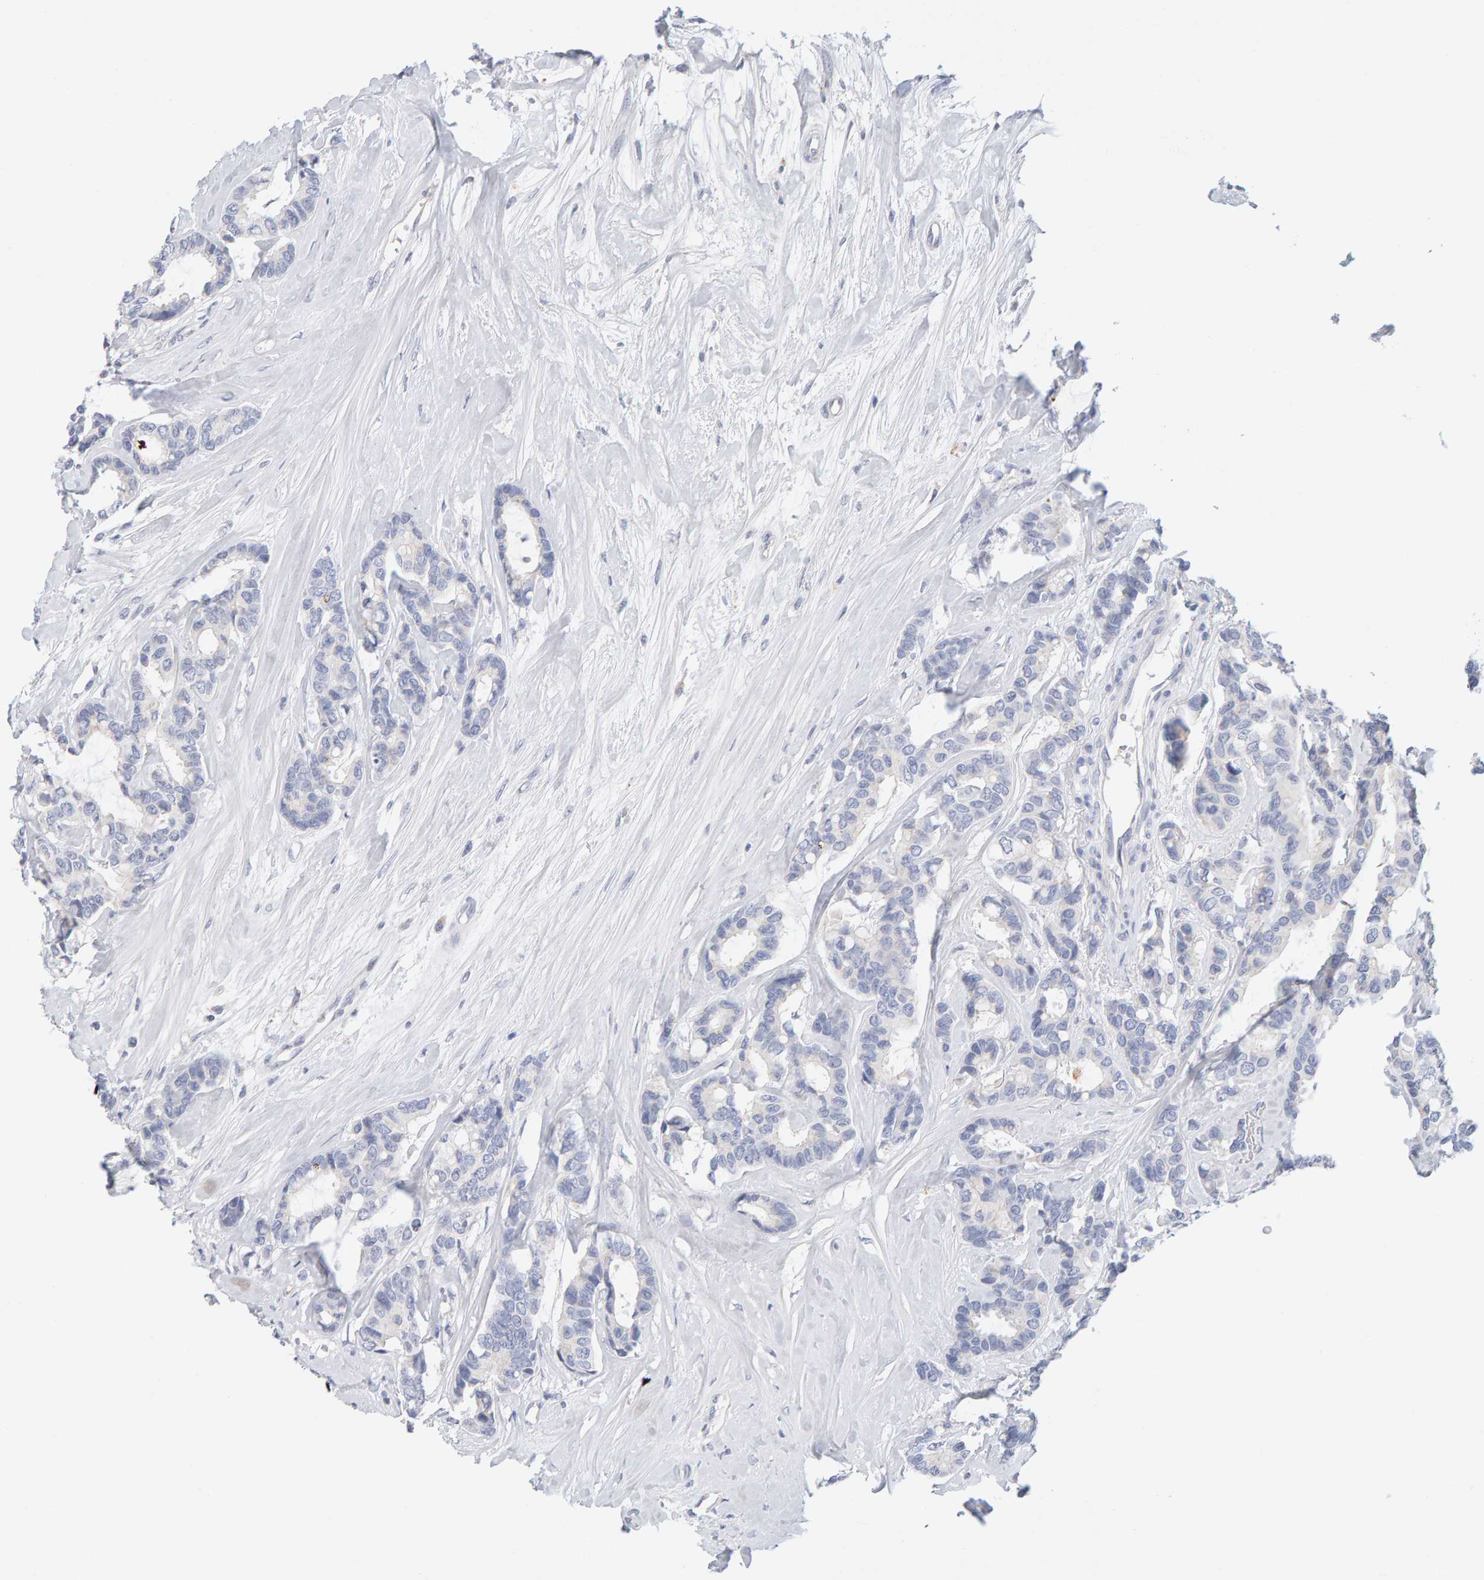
{"staining": {"intensity": "negative", "quantity": "none", "location": "none"}, "tissue": "breast cancer", "cell_type": "Tumor cells", "image_type": "cancer", "snomed": [{"axis": "morphology", "description": "Duct carcinoma"}, {"axis": "topography", "description": "Breast"}], "caption": "This micrograph is of breast cancer stained with IHC to label a protein in brown with the nuclei are counter-stained blue. There is no positivity in tumor cells.", "gene": "METRNL", "patient": {"sex": "female", "age": 87}}